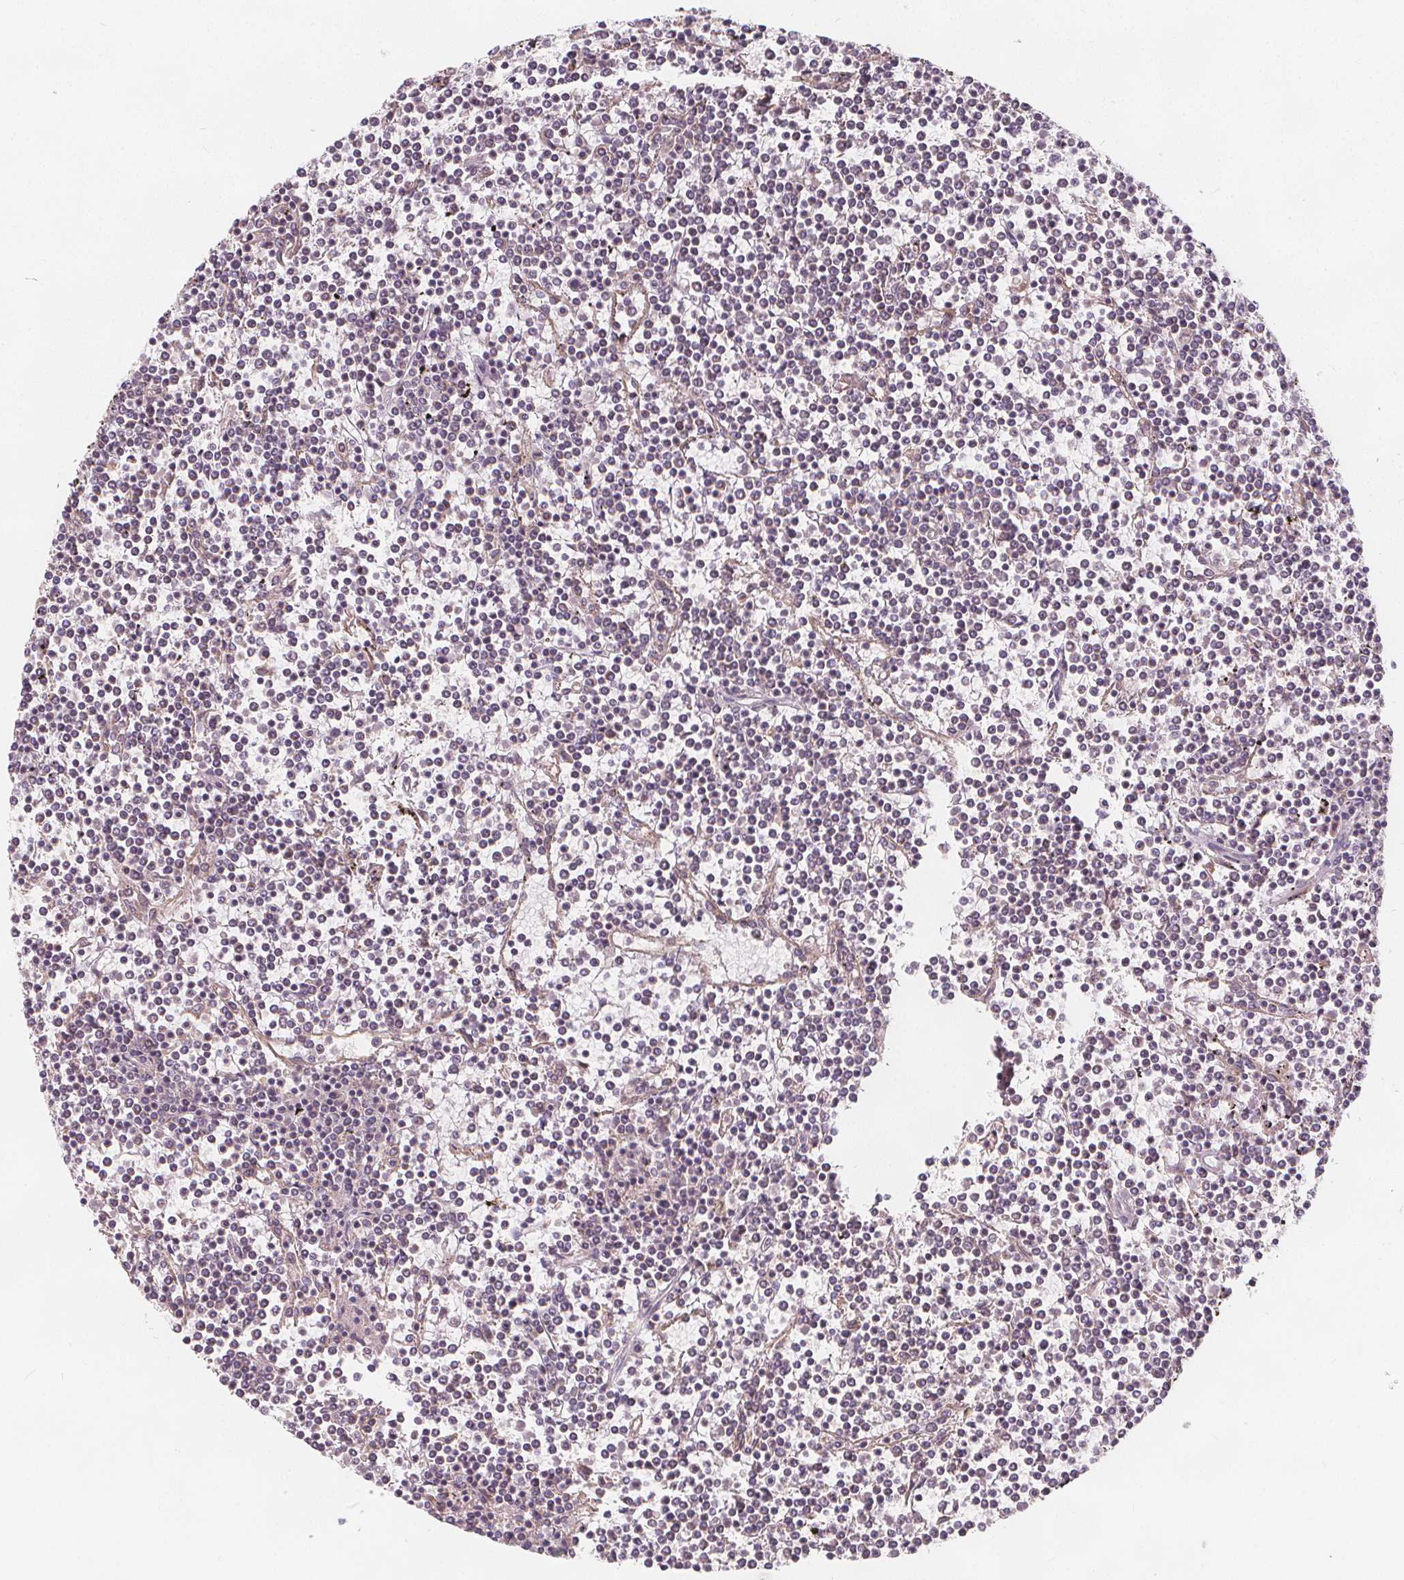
{"staining": {"intensity": "negative", "quantity": "none", "location": "none"}, "tissue": "lymphoma", "cell_type": "Tumor cells", "image_type": "cancer", "snomed": [{"axis": "morphology", "description": "Malignant lymphoma, non-Hodgkin's type, Low grade"}, {"axis": "topography", "description": "Spleen"}], "caption": "DAB (3,3'-diaminobenzidine) immunohistochemical staining of human lymphoma shows no significant positivity in tumor cells. The staining is performed using DAB (3,3'-diaminobenzidine) brown chromogen with nuclei counter-stained in using hematoxylin.", "gene": "DRC3", "patient": {"sex": "female", "age": 19}}